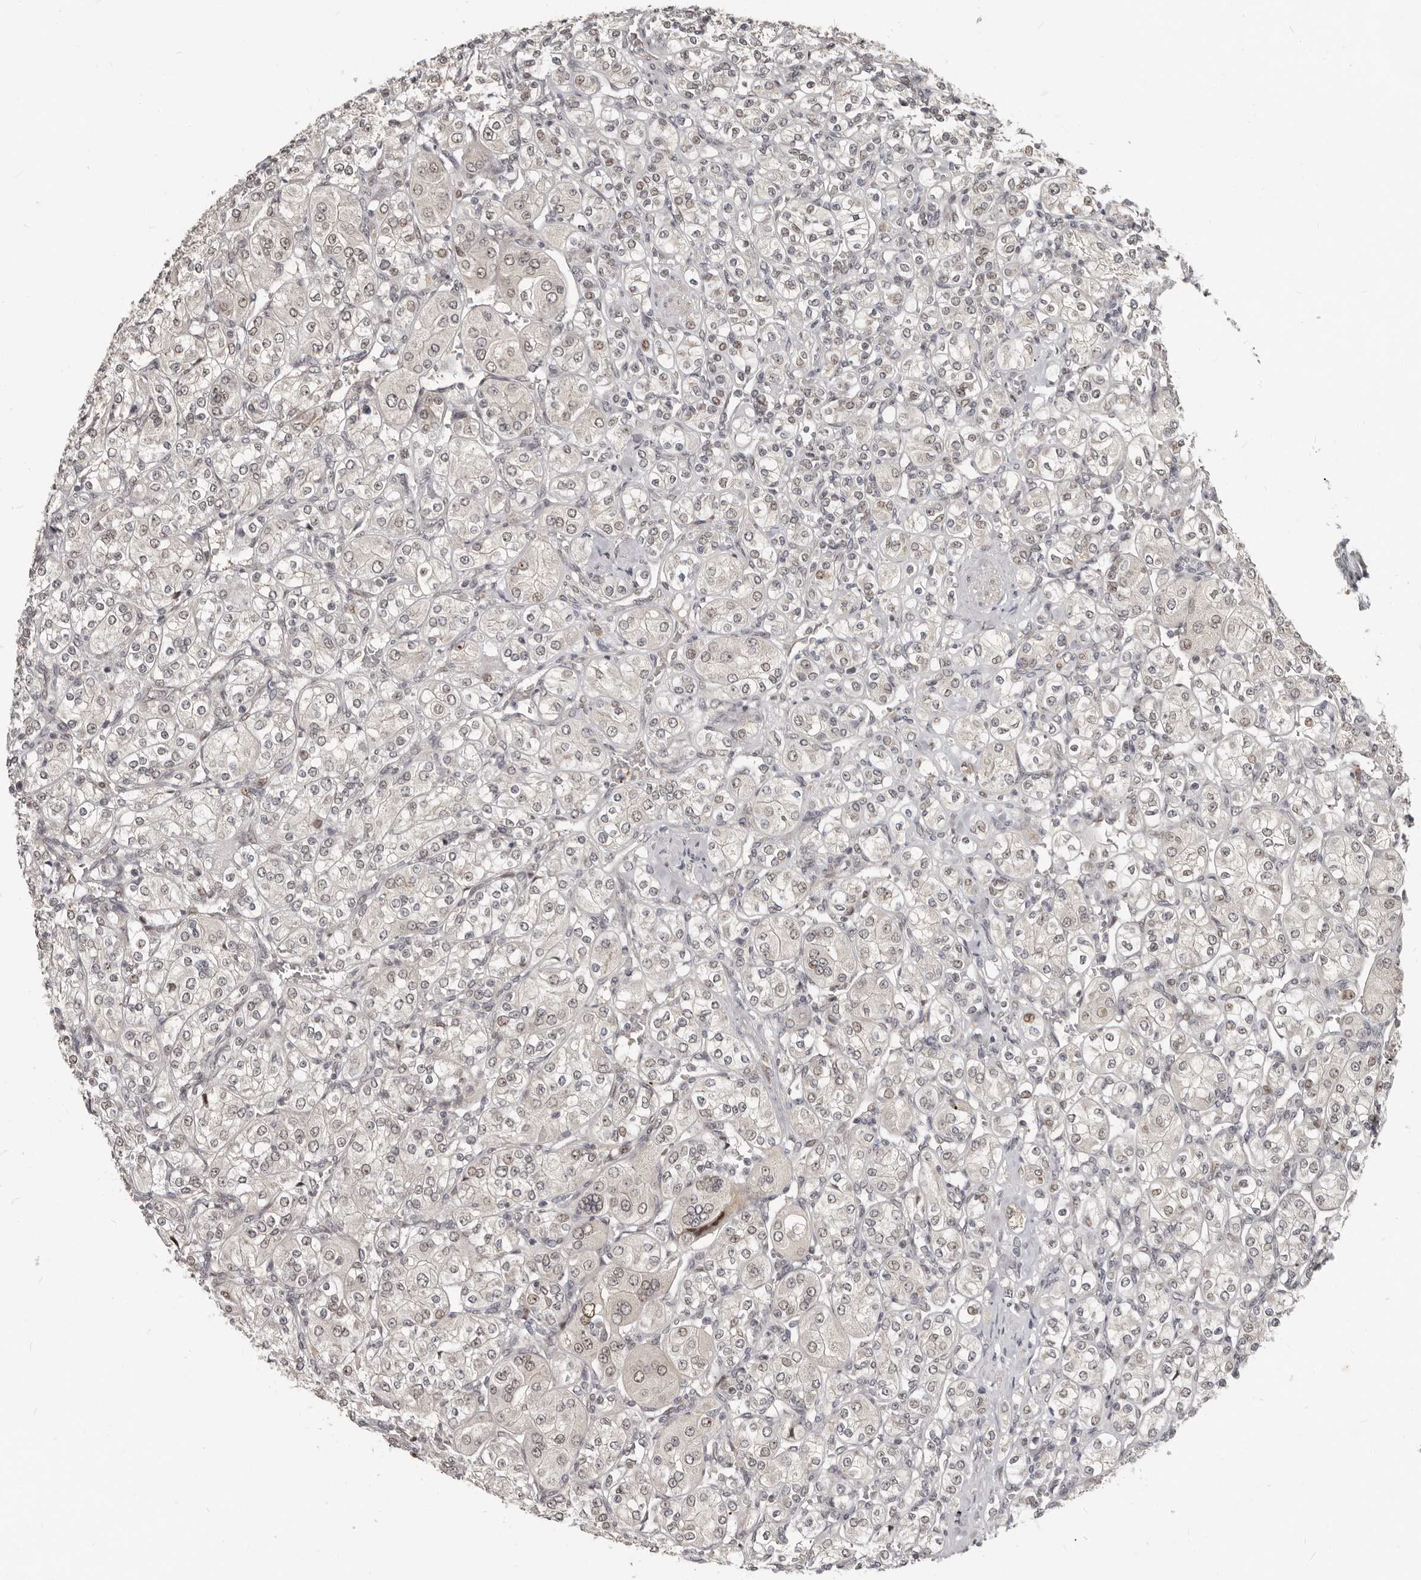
{"staining": {"intensity": "weak", "quantity": "<25%", "location": "nuclear"}, "tissue": "renal cancer", "cell_type": "Tumor cells", "image_type": "cancer", "snomed": [{"axis": "morphology", "description": "Adenocarcinoma, NOS"}, {"axis": "topography", "description": "Kidney"}], "caption": "Image shows no significant protein staining in tumor cells of renal cancer (adenocarcinoma). Brightfield microscopy of IHC stained with DAB (brown) and hematoxylin (blue), captured at high magnification.", "gene": "APOL6", "patient": {"sex": "male", "age": 77}}